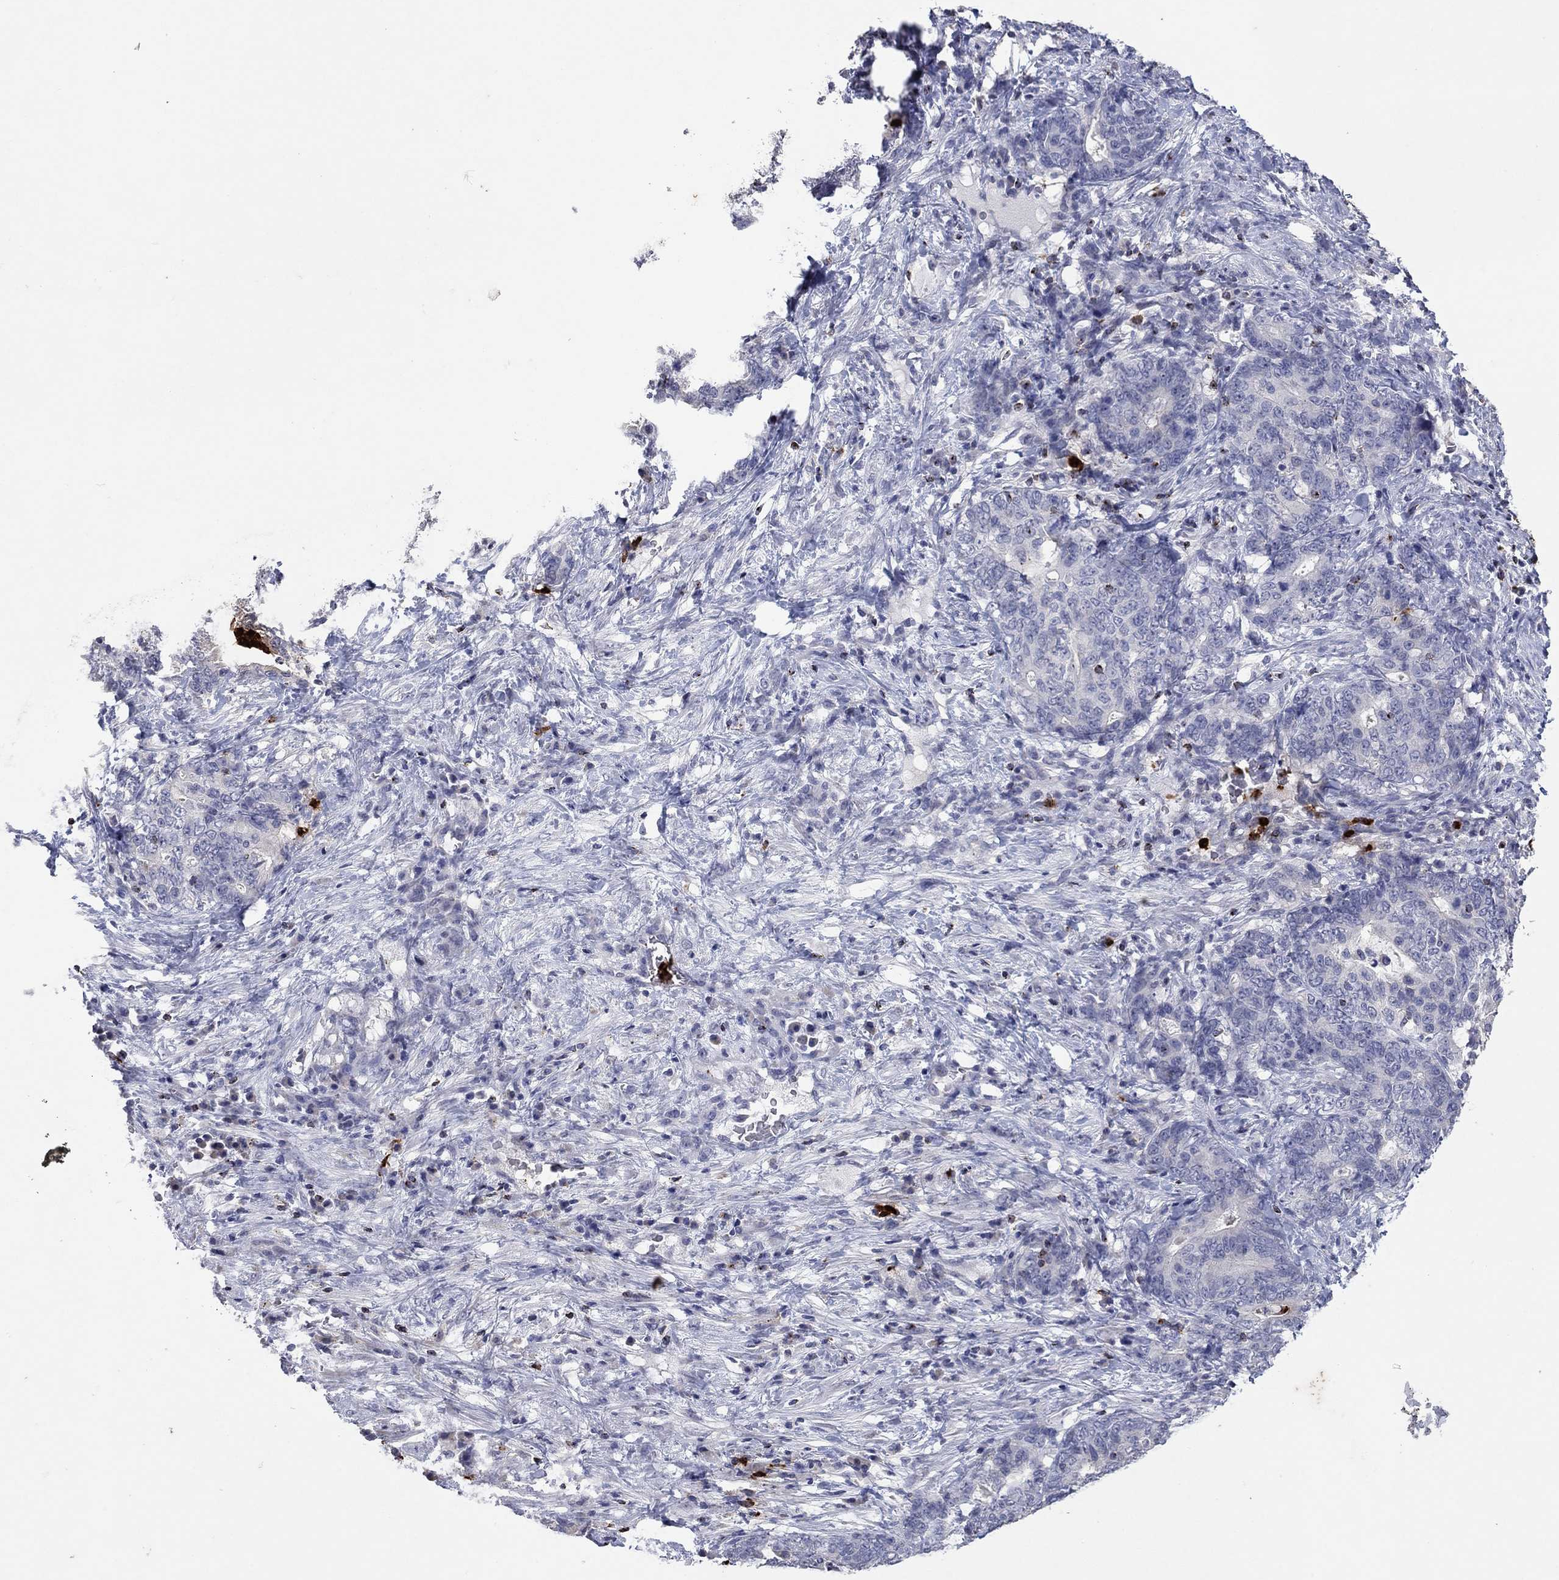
{"staining": {"intensity": "negative", "quantity": "none", "location": "none"}, "tissue": "stomach cancer", "cell_type": "Tumor cells", "image_type": "cancer", "snomed": [{"axis": "morphology", "description": "Normal tissue, NOS"}, {"axis": "morphology", "description": "Adenocarcinoma, NOS"}, {"axis": "topography", "description": "Stomach"}], "caption": "Image shows no protein positivity in tumor cells of stomach cancer tissue.", "gene": "CCL5", "patient": {"sex": "female", "age": 64}}